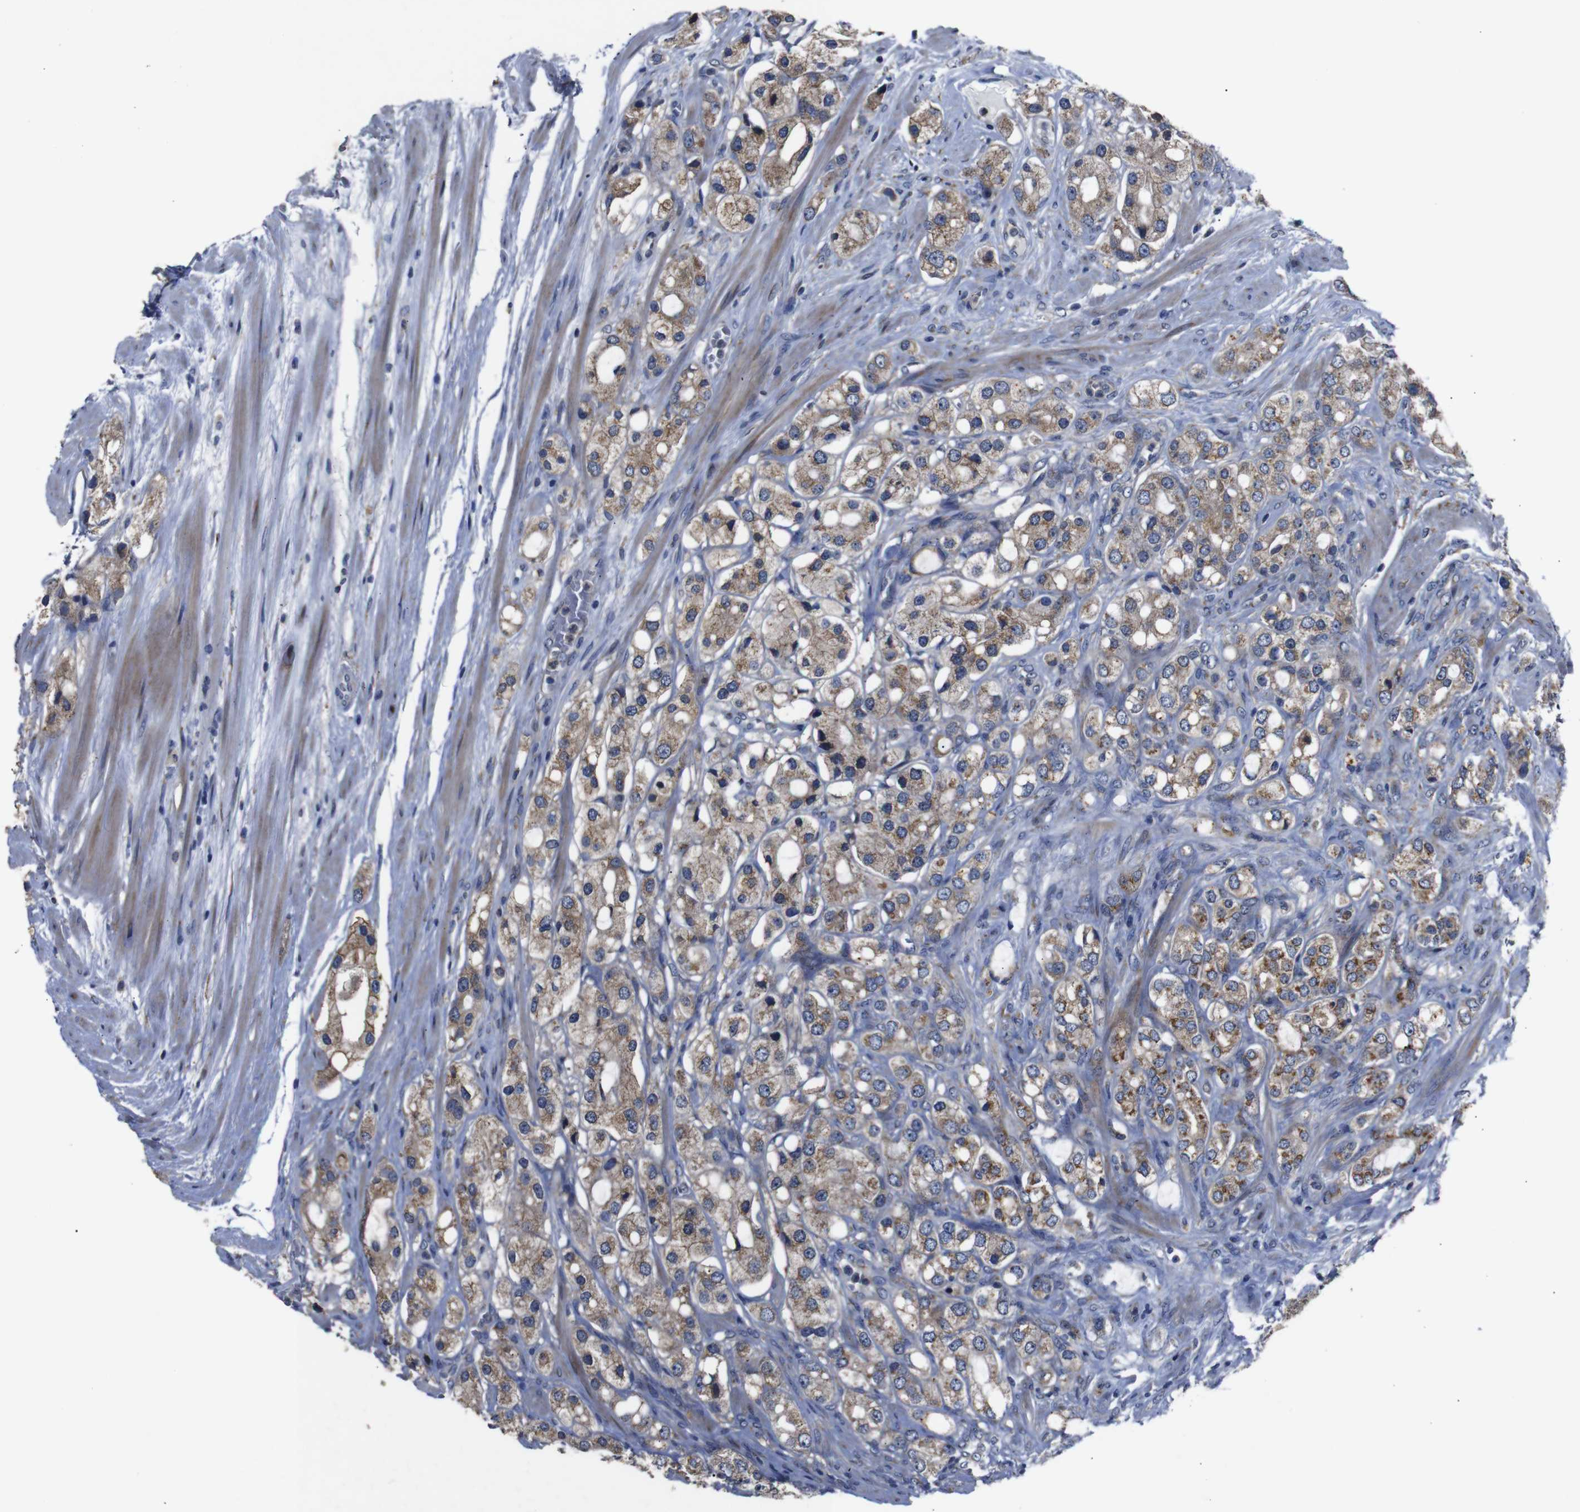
{"staining": {"intensity": "moderate", "quantity": "25%-75%", "location": "cytoplasmic/membranous"}, "tissue": "prostate cancer", "cell_type": "Tumor cells", "image_type": "cancer", "snomed": [{"axis": "morphology", "description": "Adenocarcinoma, High grade"}, {"axis": "topography", "description": "Prostate"}], "caption": "Moderate cytoplasmic/membranous staining is seen in about 25%-75% of tumor cells in high-grade adenocarcinoma (prostate).", "gene": "CHST10", "patient": {"sex": "male", "age": 65}}